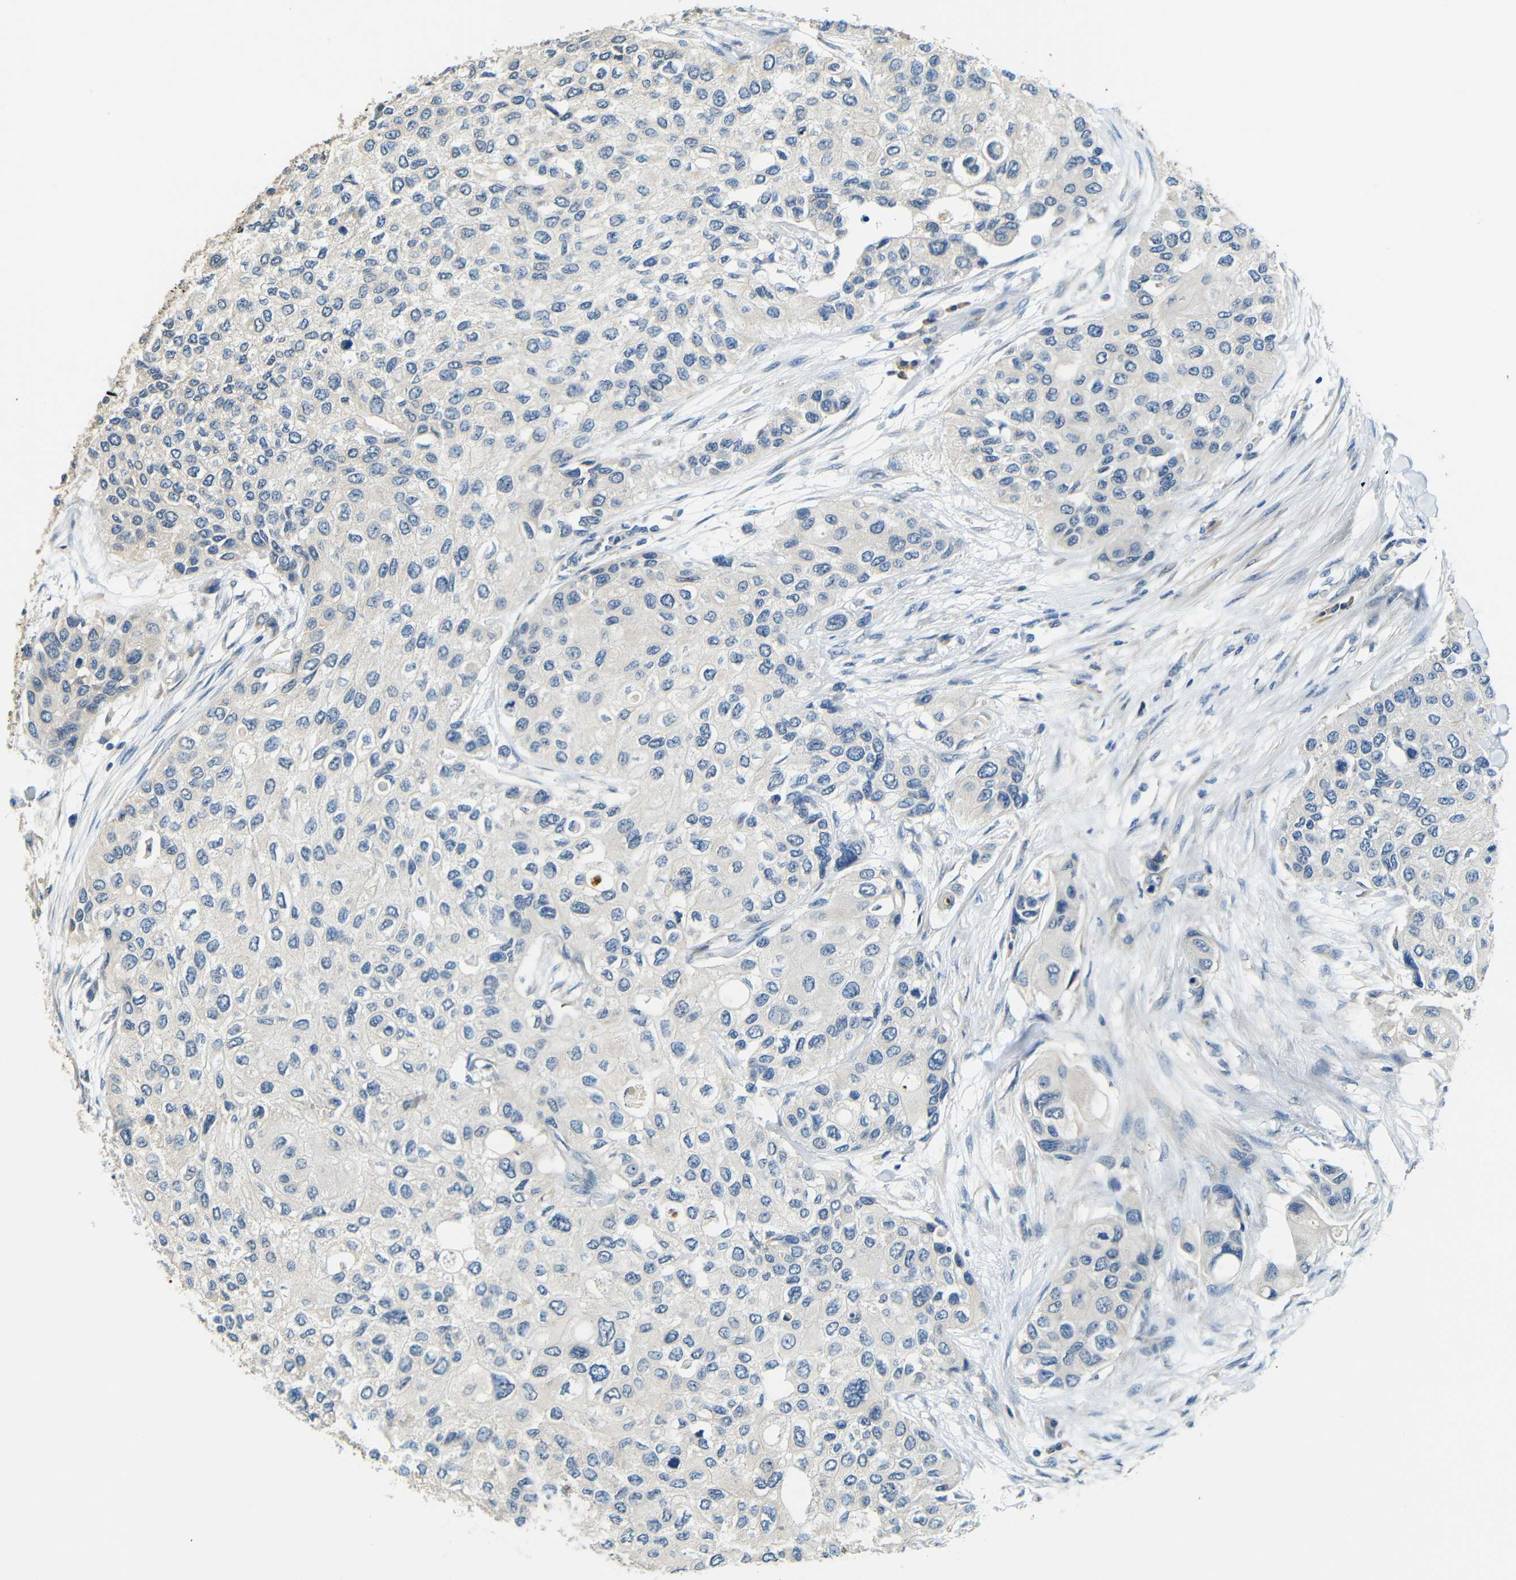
{"staining": {"intensity": "negative", "quantity": "none", "location": "none"}, "tissue": "urothelial cancer", "cell_type": "Tumor cells", "image_type": "cancer", "snomed": [{"axis": "morphology", "description": "Urothelial carcinoma, High grade"}, {"axis": "topography", "description": "Urinary bladder"}], "caption": "Photomicrograph shows no significant protein positivity in tumor cells of urothelial cancer.", "gene": "FNDC3A", "patient": {"sex": "female", "age": 56}}